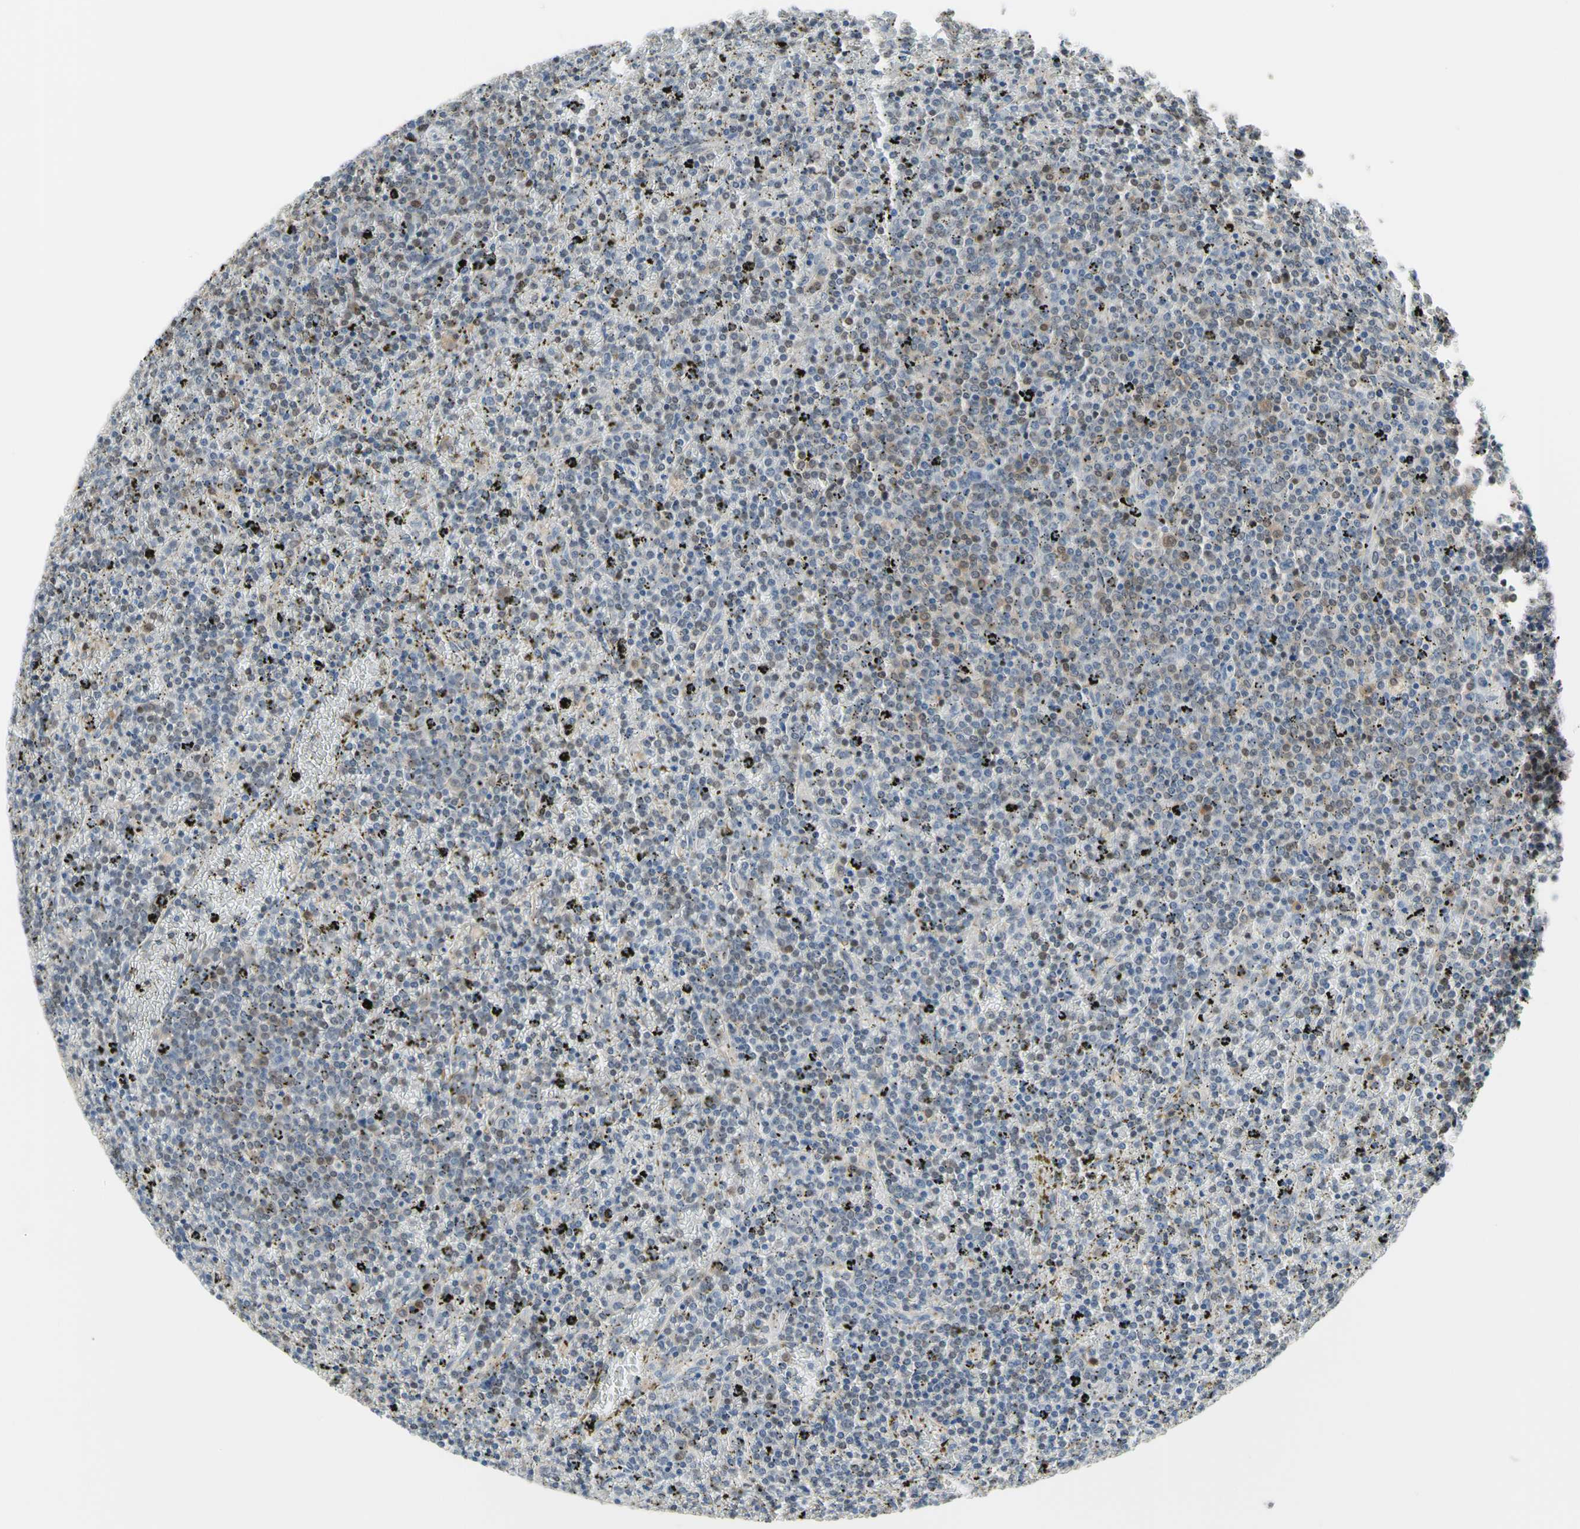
{"staining": {"intensity": "weak", "quantity": "25%-75%", "location": "nuclear"}, "tissue": "lymphoma", "cell_type": "Tumor cells", "image_type": "cancer", "snomed": [{"axis": "morphology", "description": "Malignant lymphoma, non-Hodgkin's type, Low grade"}, {"axis": "topography", "description": "Spleen"}], "caption": "High-power microscopy captured an immunohistochemistry micrograph of lymphoma, revealing weak nuclear positivity in approximately 25%-75% of tumor cells.", "gene": "HSPA4", "patient": {"sex": "female", "age": 77}}